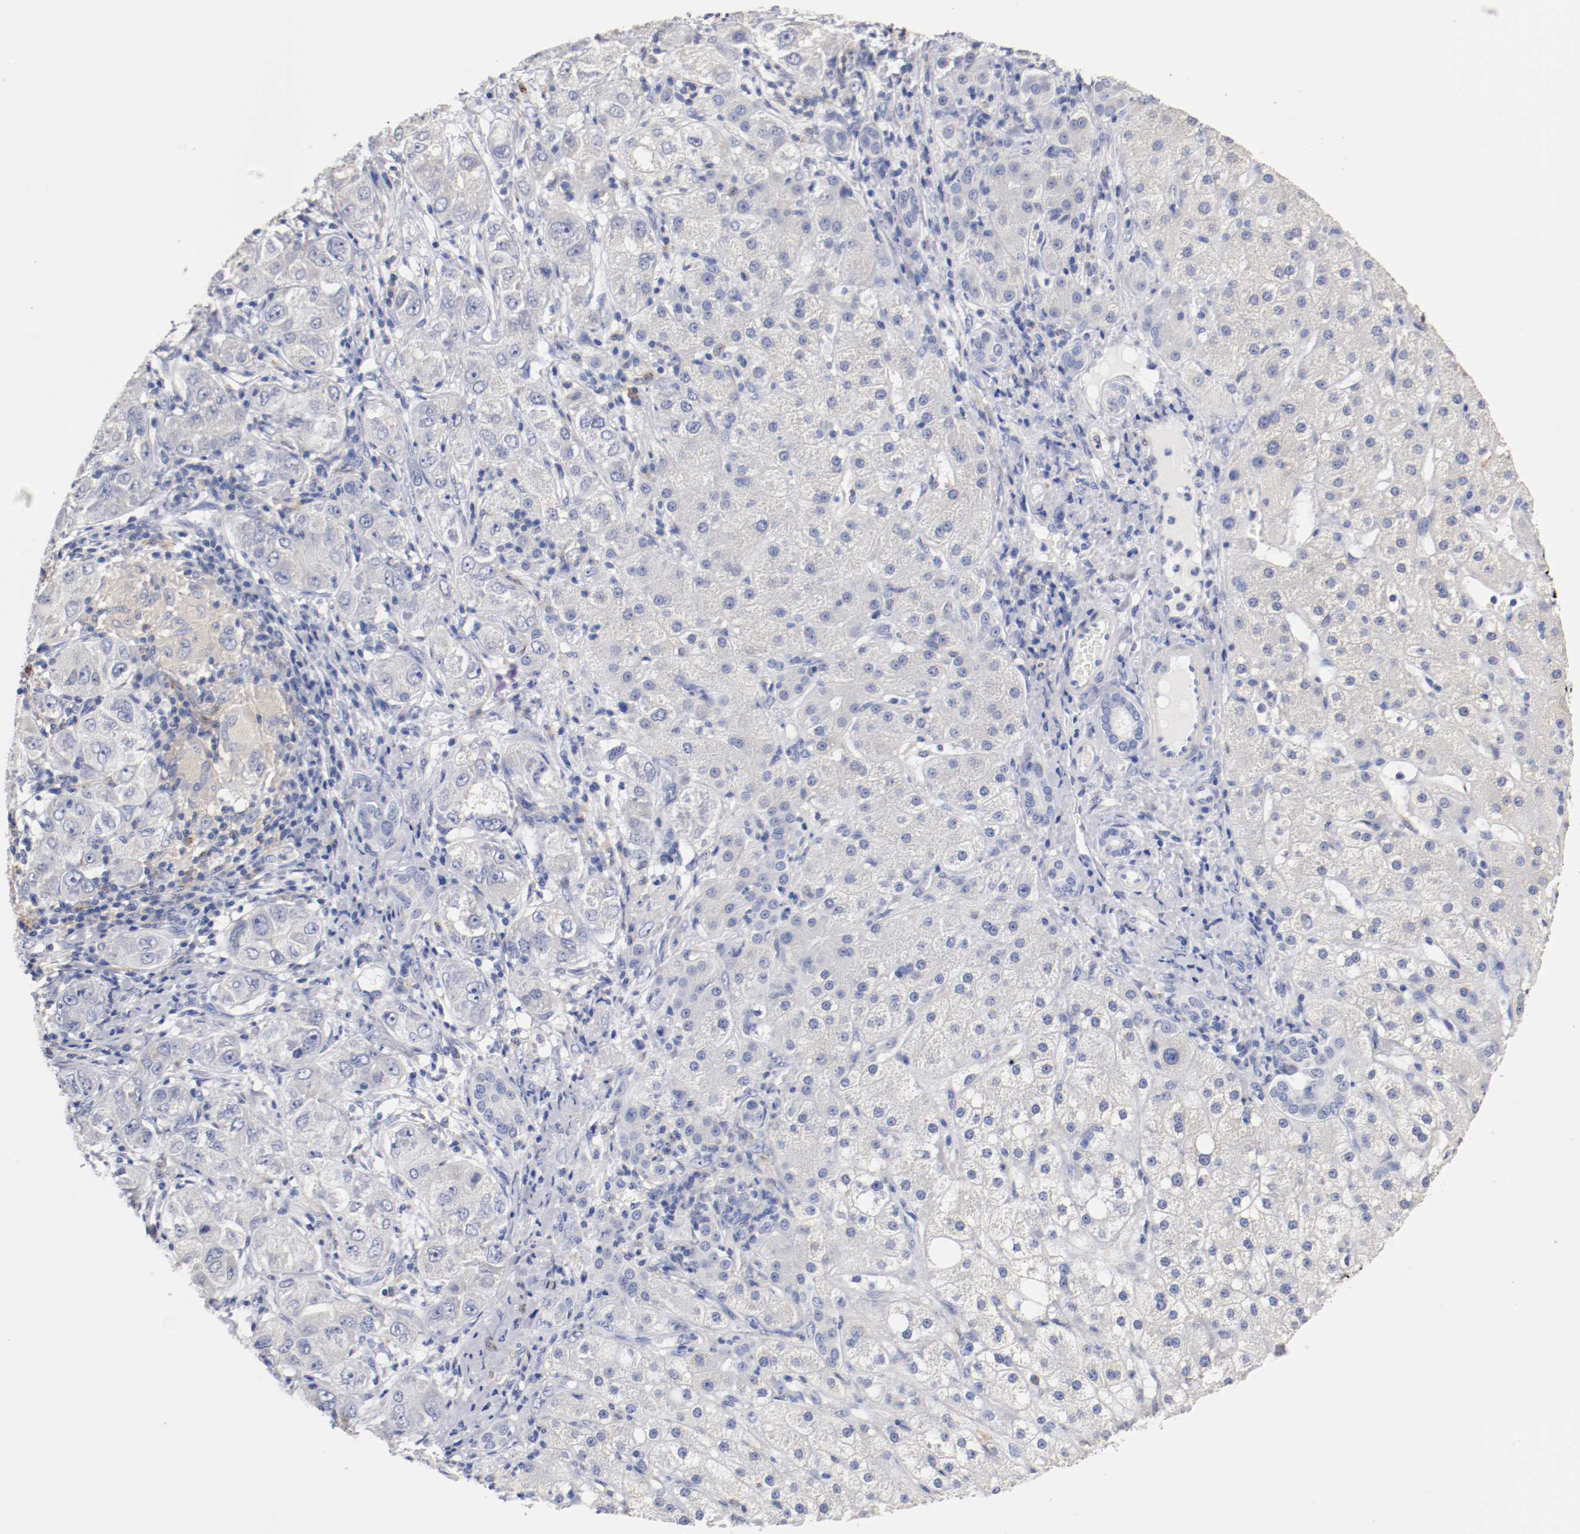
{"staining": {"intensity": "negative", "quantity": "none", "location": "none"}, "tissue": "liver cancer", "cell_type": "Tumor cells", "image_type": "cancer", "snomed": [{"axis": "morphology", "description": "Carcinoma, Hepatocellular, NOS"}, {"axis": "topography", "description": "Liver"}], "caption": "Micrograph shows no significant protein staining in tumor cells of liver hepatocellular carcinoma. (Brightfield microscopy of DAB (3,3'-diaminobenzidine) immunohistochemistry at high magnification).", "gene": "FGFBP1", "patient": {"sex": "male", "age": 80}}